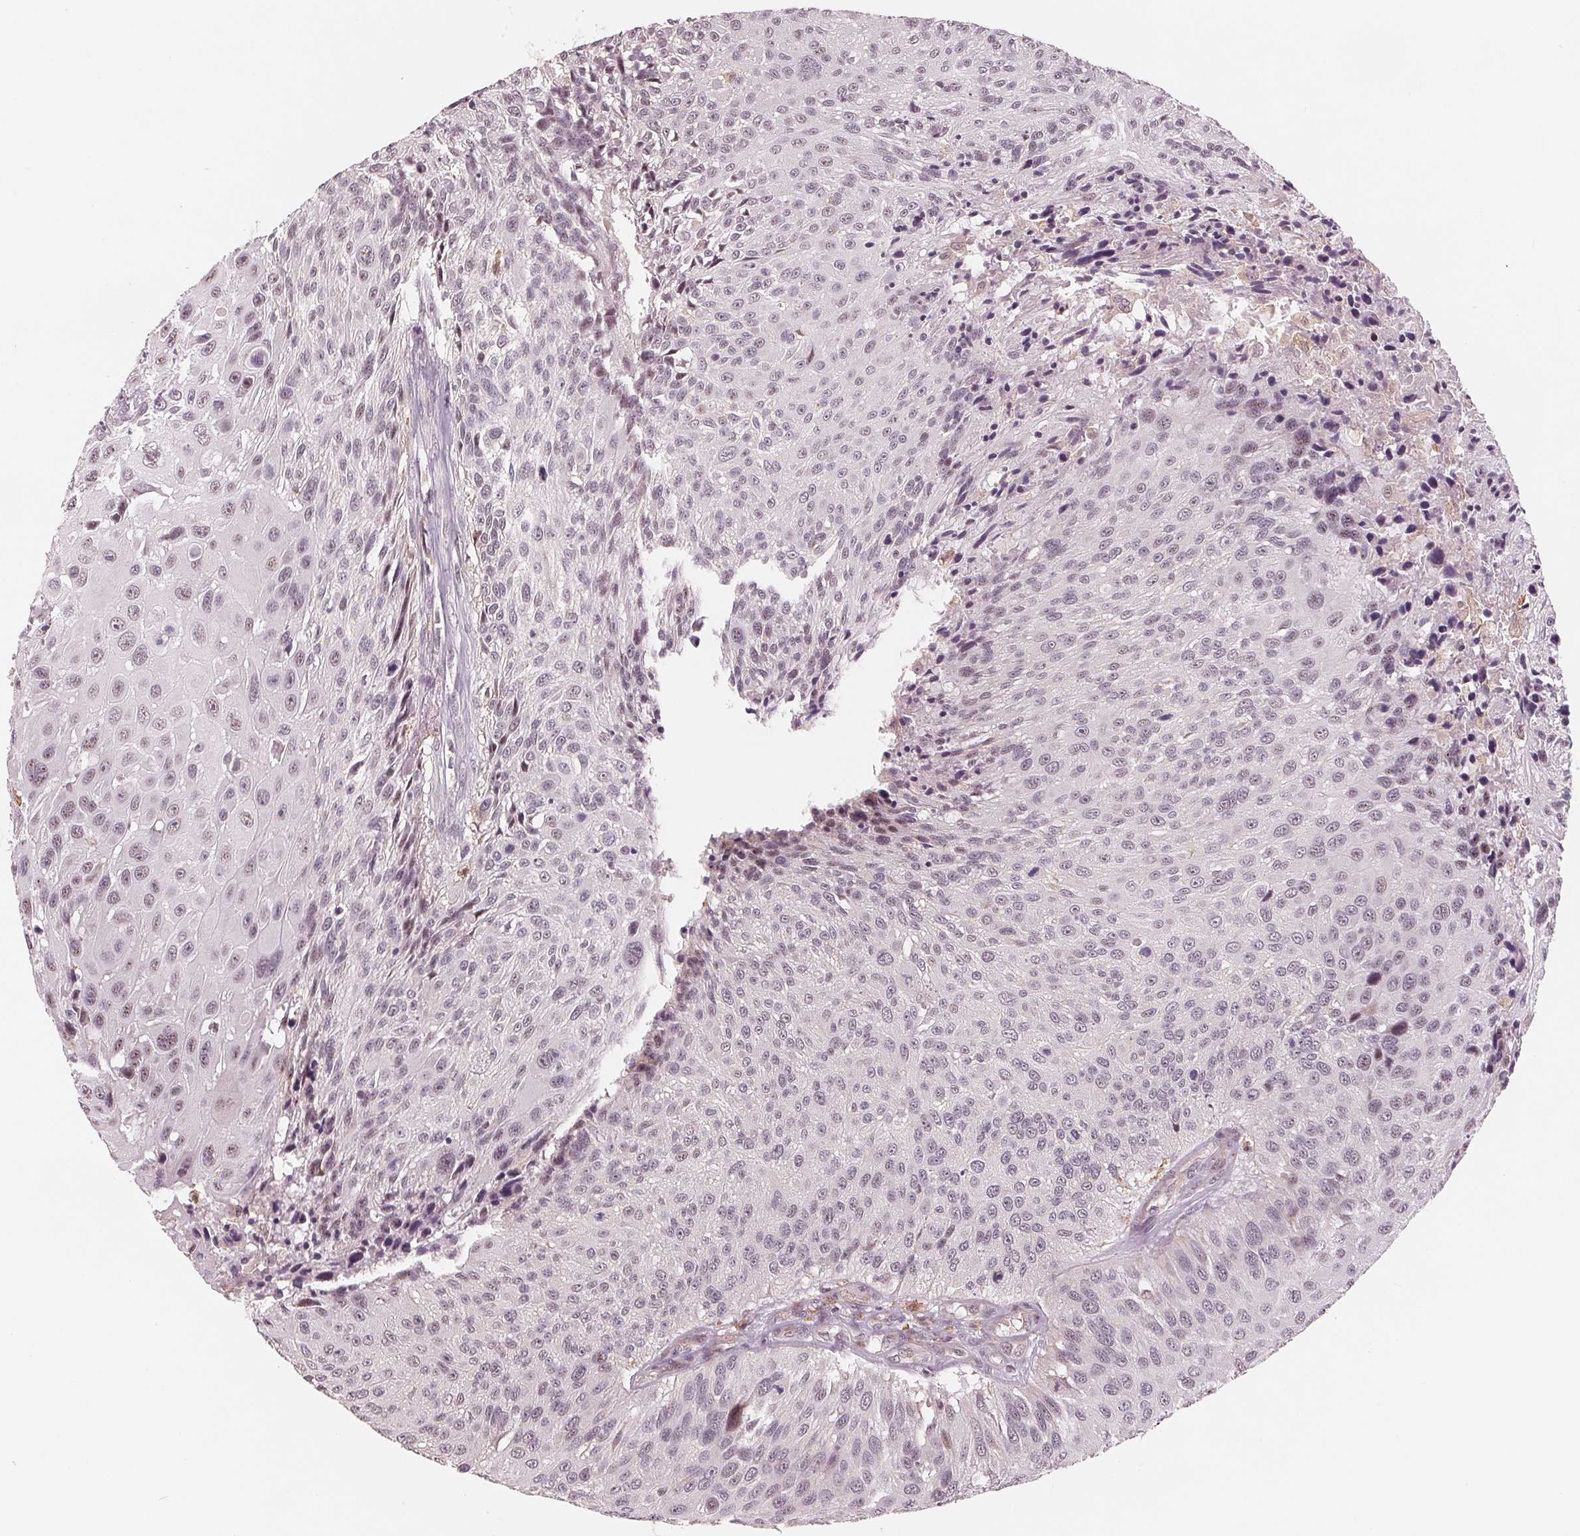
{"staining": {"intensity": "weak", "quantity": "<25%", "location": "nuclear"}, "tissue": "urothelial cancer", "cell_type": "Tumor cells", "image_type": "cancer", "snomed": [{"axis": "morphology", "description": "Urothelial carcinoma, NOS"}, {"axis": "topography", "description": "Urinary bladder"}], "caption": "The image exhibits no staining of tumor cells in transitional cell carcinoma.", "gene": "IL9R", "patient": {"sex": "male", "age": 55}}